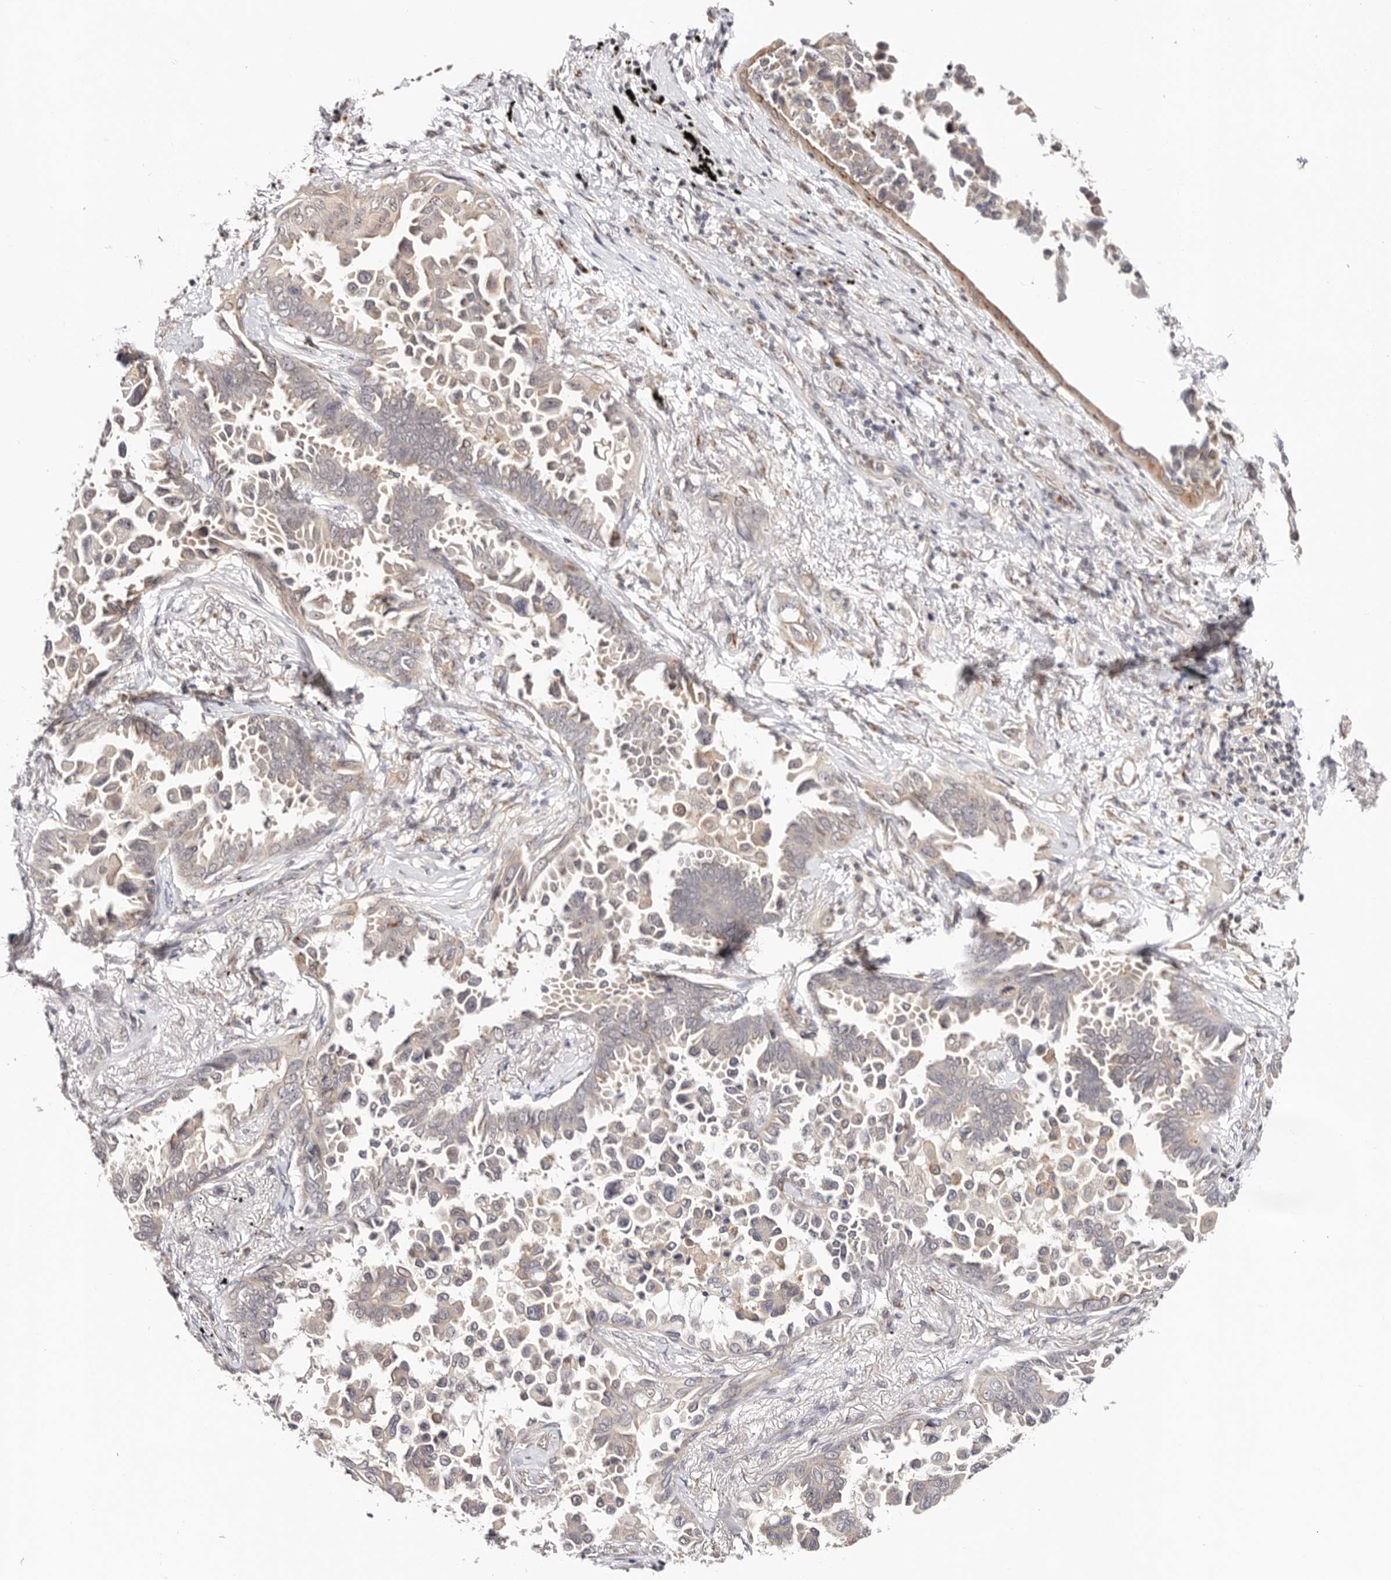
{"staining": {"intensity": "weak", "quantity": "25%-75%", "location": "cytoplasmic/membranous"}, "tissue": "lung cancer", "cell_type": "Tumor cells", "image_type": "cancer", "snomed": [{"axis": "morphology", "description": "Adenocarcinoma, NOS"}, {"axis": "topography", "description": "Lung"}], "caption": "Protein staining of adenocarcinoma (lung) tissue demonstrates weak cytoplasmic/membranous positivity in about 25%-75% of tumor cells.", "gene": "VIPAS39", "patient": {"sex": "female", "age": 67}}